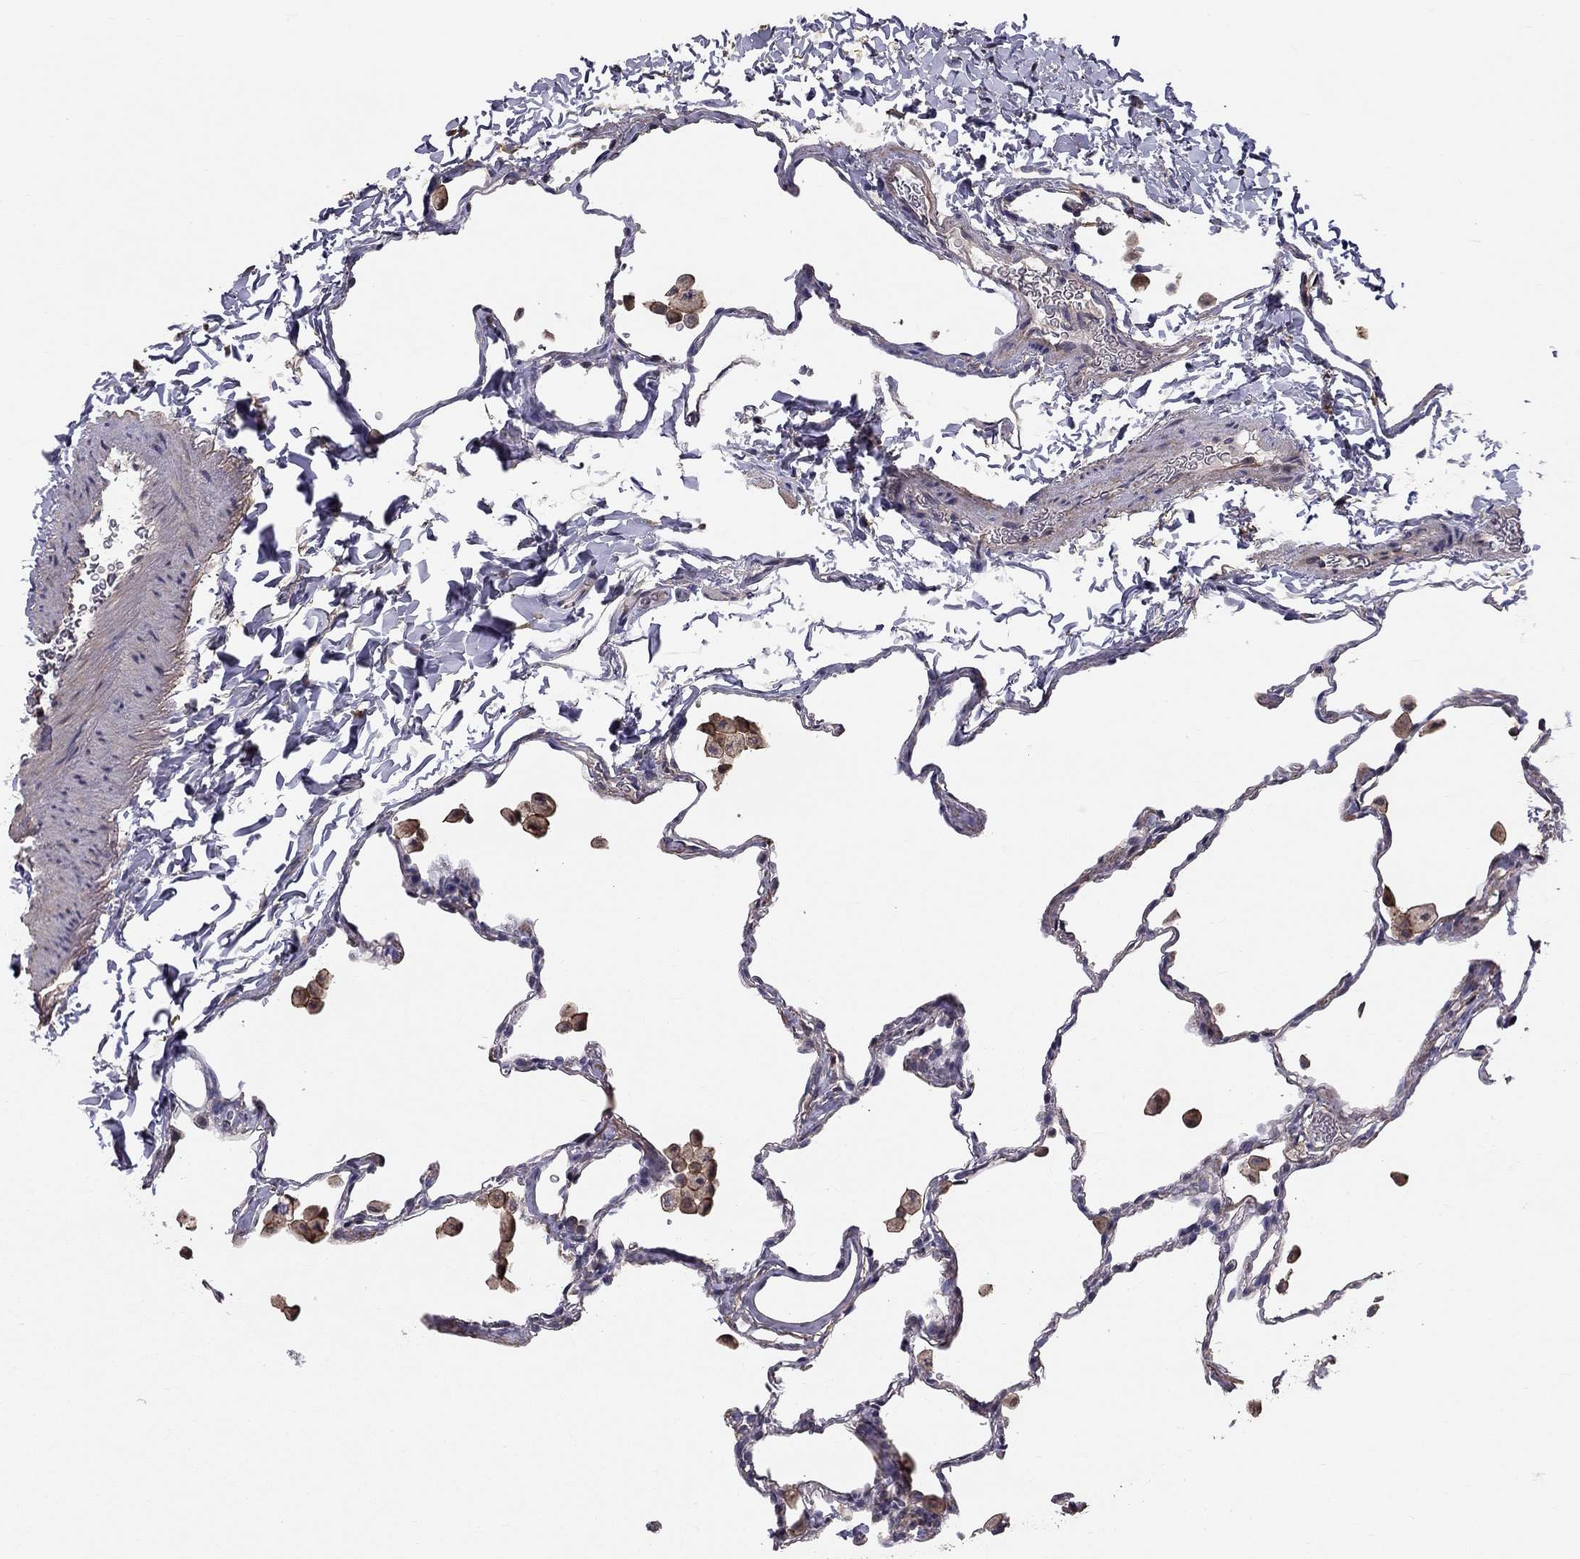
{"staining": {"intensity": "moderate", "quantity": "<25%", "location": "cytoplasmic/membranous"}, "tissue": "lung", "cell_type": "Alveolar cells", "image_type": "normal", "snomed": [{"axis": "morphology", "description": "Normal tissue, NOS"}, {"axis": "topography", "description": "Lung"}], "caption": "Human lung stained with a brown dye reveals moderate cytoplasmic/membranous positive staining in about <25% of alveolar cells.", "gene": "GJB4", "patient": {"sex": "female", "age": 47}}